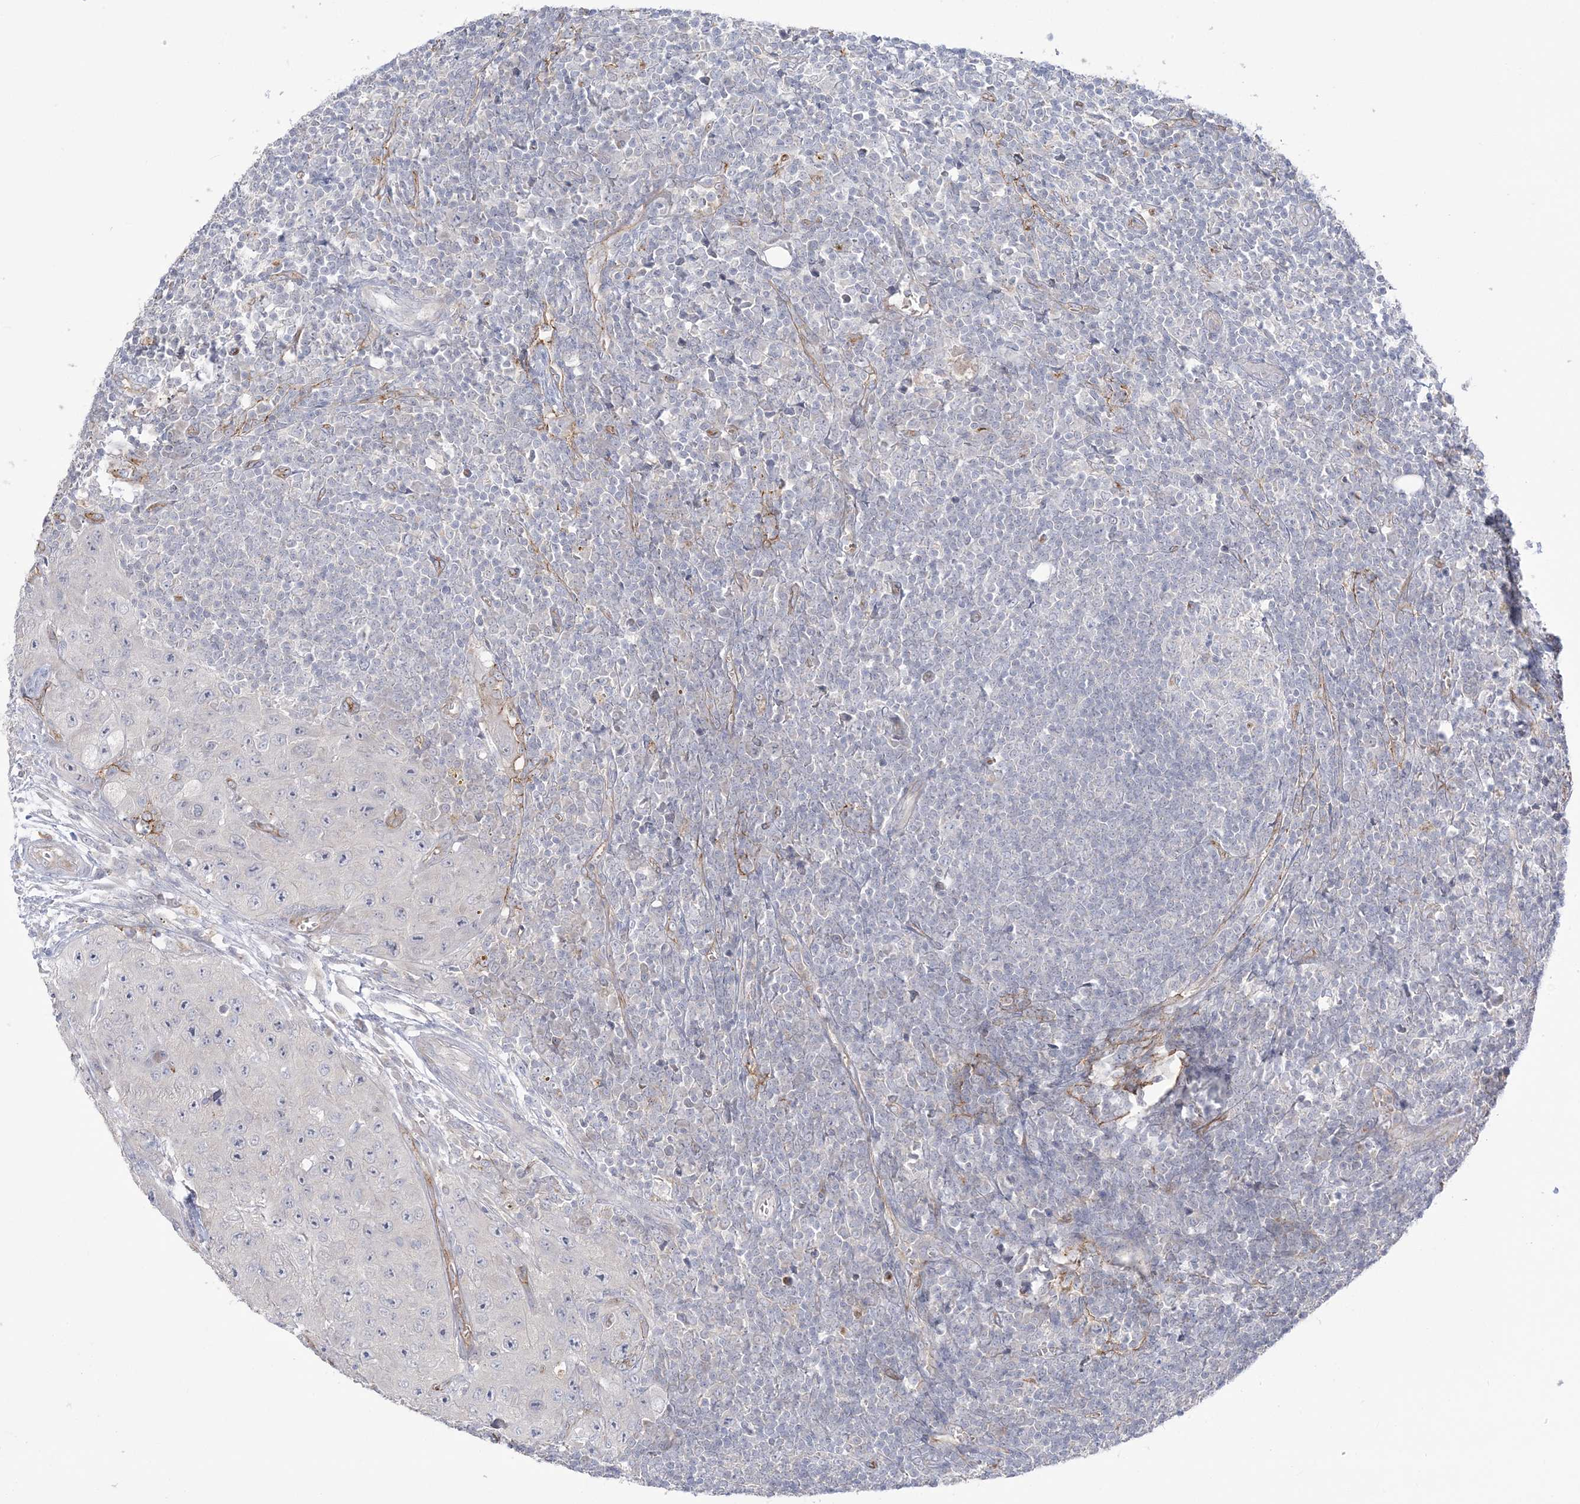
{"staining": {"intensity": "negative", "quantity": "none", "location": "none"}, "tissue": "lymph node", "cell_type": "Germinal center cells", "image_type": "normal", "snomed": [{"axis": "morphology", "description": "Normal tissue, NOS"}, {"axis": "morphology", "description": "Squamous cell carcinoma, metastatic, NOS"}, {"axis": "topography", "description": "Lymph node"}], "caption": "IHC of benign lymph node exhibits no positivity in germinal center cells.", "gene": "FARSB", "patient": {"sex": "male", "age": 73}}